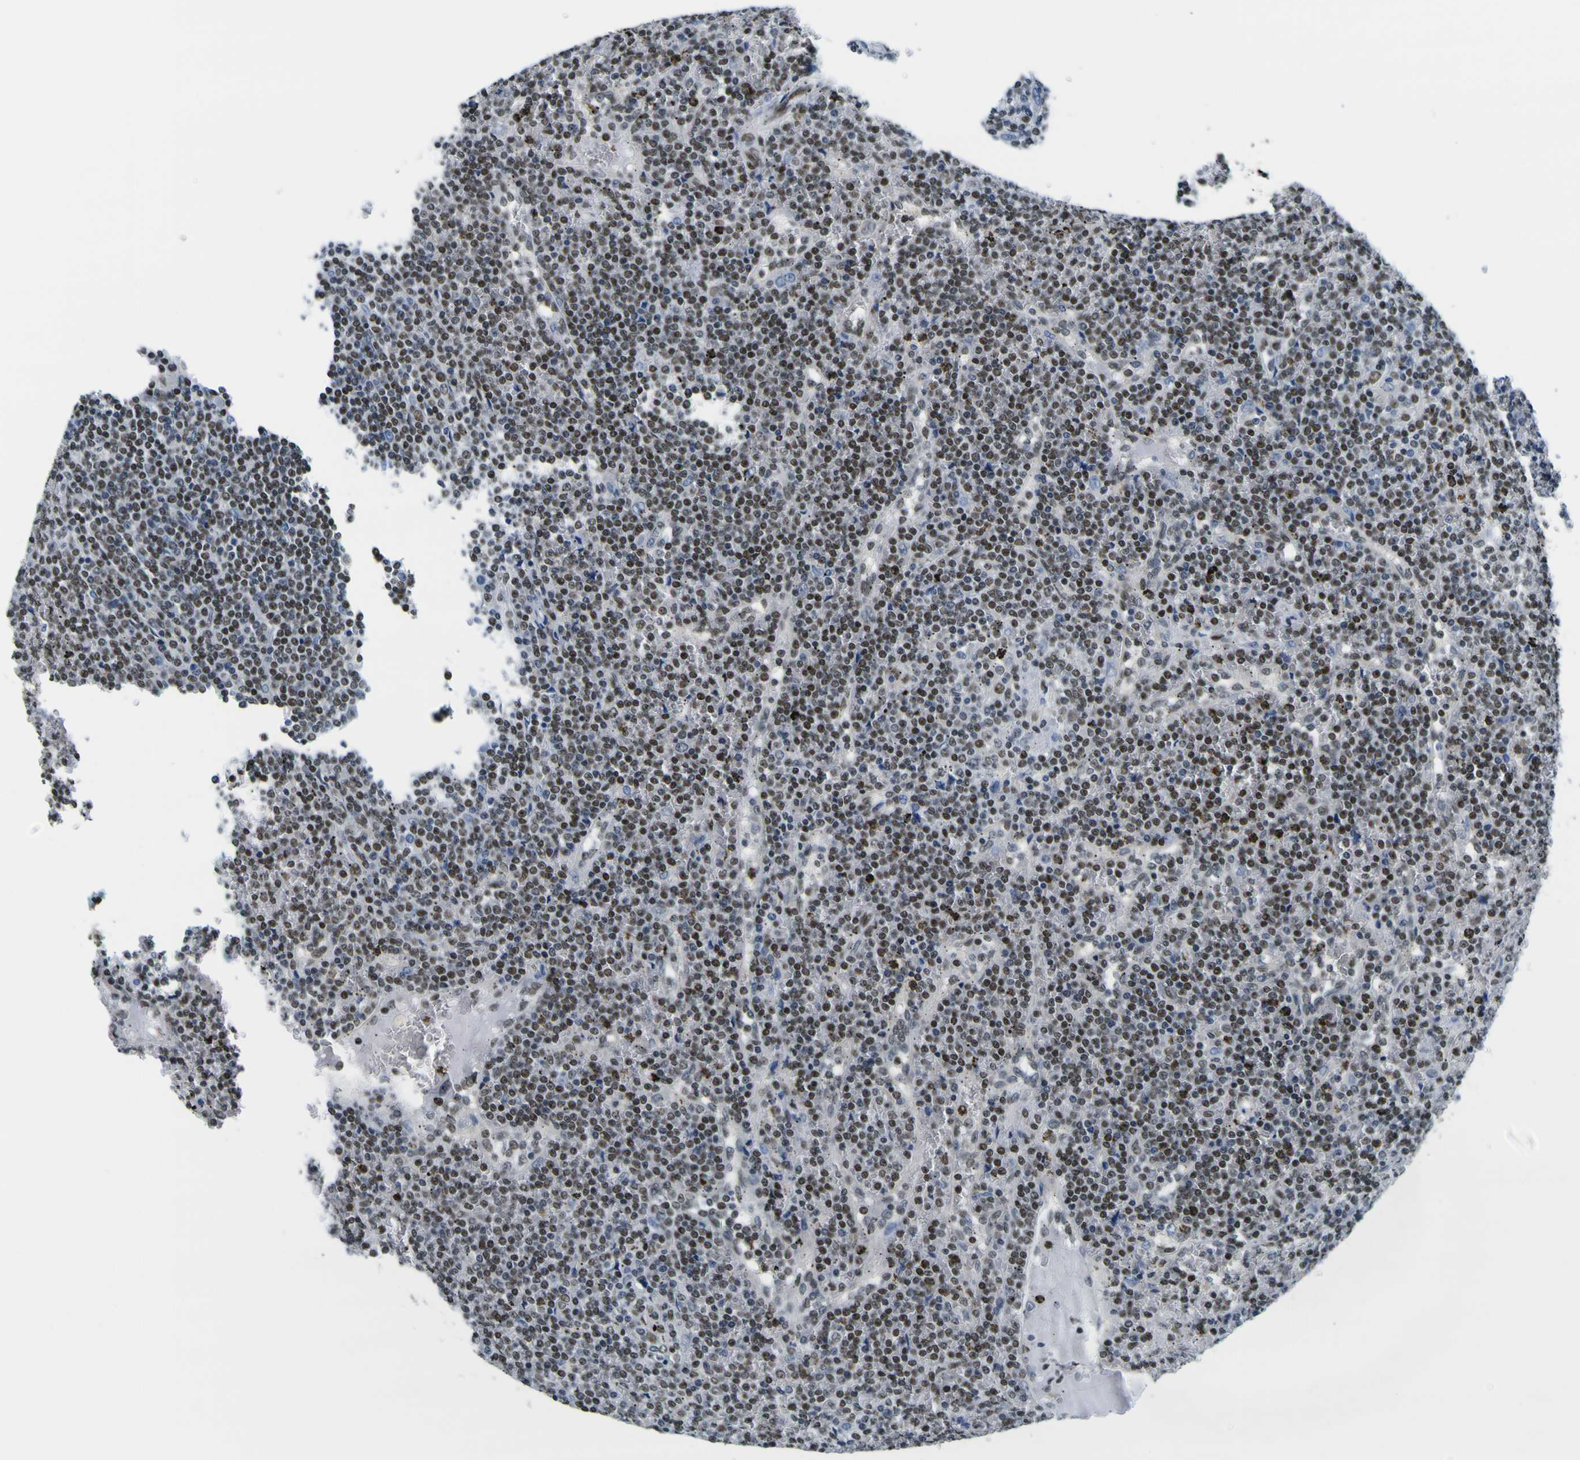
{"staining": {"intensity": "strong", "quantity": ">75%", "location": "nuclear"}, "tissue": "lymphoma", "cell_type": "Tumor cells", "image_type": "cancer", "snomed": [{"axis": "morphology", "description": "Malignant lymphoma, non-Hodgkin's type, Low grade"}, {"axis": "topography", "description": "Spleen"}], "caption": "A high-resolution micrograph shows immunohistochemistry (IHC) staining of lymphoma, which demonstrates strong nuclear positivity in approximately >75% of tumor cells.", "gene": "SP1", "patient": {"sex": "female", "age": 19}}